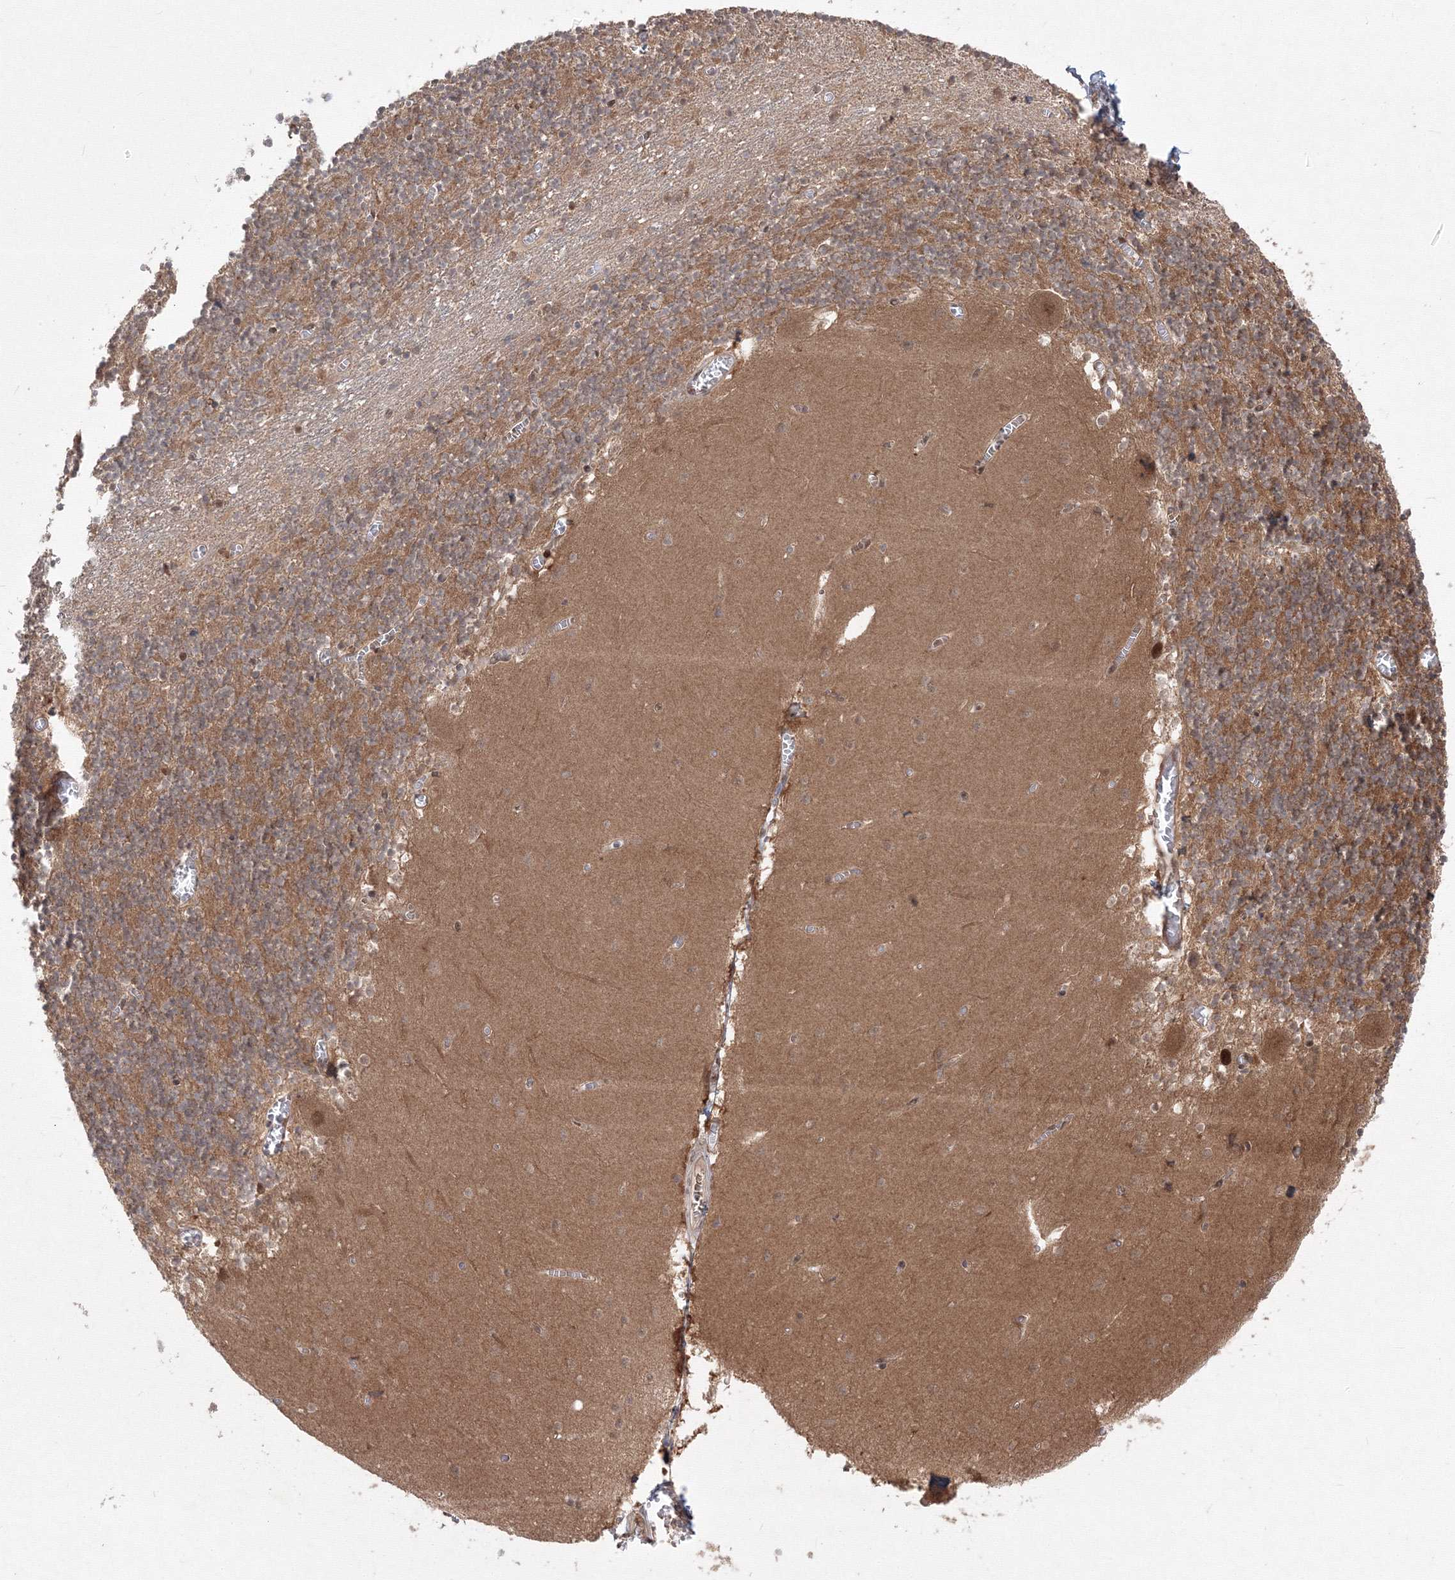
{"staining": {"intensity": "moderate", "quantity": ">75%", "location": "cytoplasmic/membranous"}, "tissue": "cerebellum", "cell_type": "Cells in granular layer", "image_type": "normal", "snomed": [{"axis": "morphology", "description": "Normal tissue, NOS"}, {"axis": "topography", "description": "Cerebellum"}], "caption": "The photomicrograph displays immunohistochemical staining of unremarkable cerebellum. There is moderate cytoplasmic/membranous staining is appreciated in approximately >75% of cells in granular layer.", "gene": "COPS4", "patient": {"sex": "female", "age": 28}}